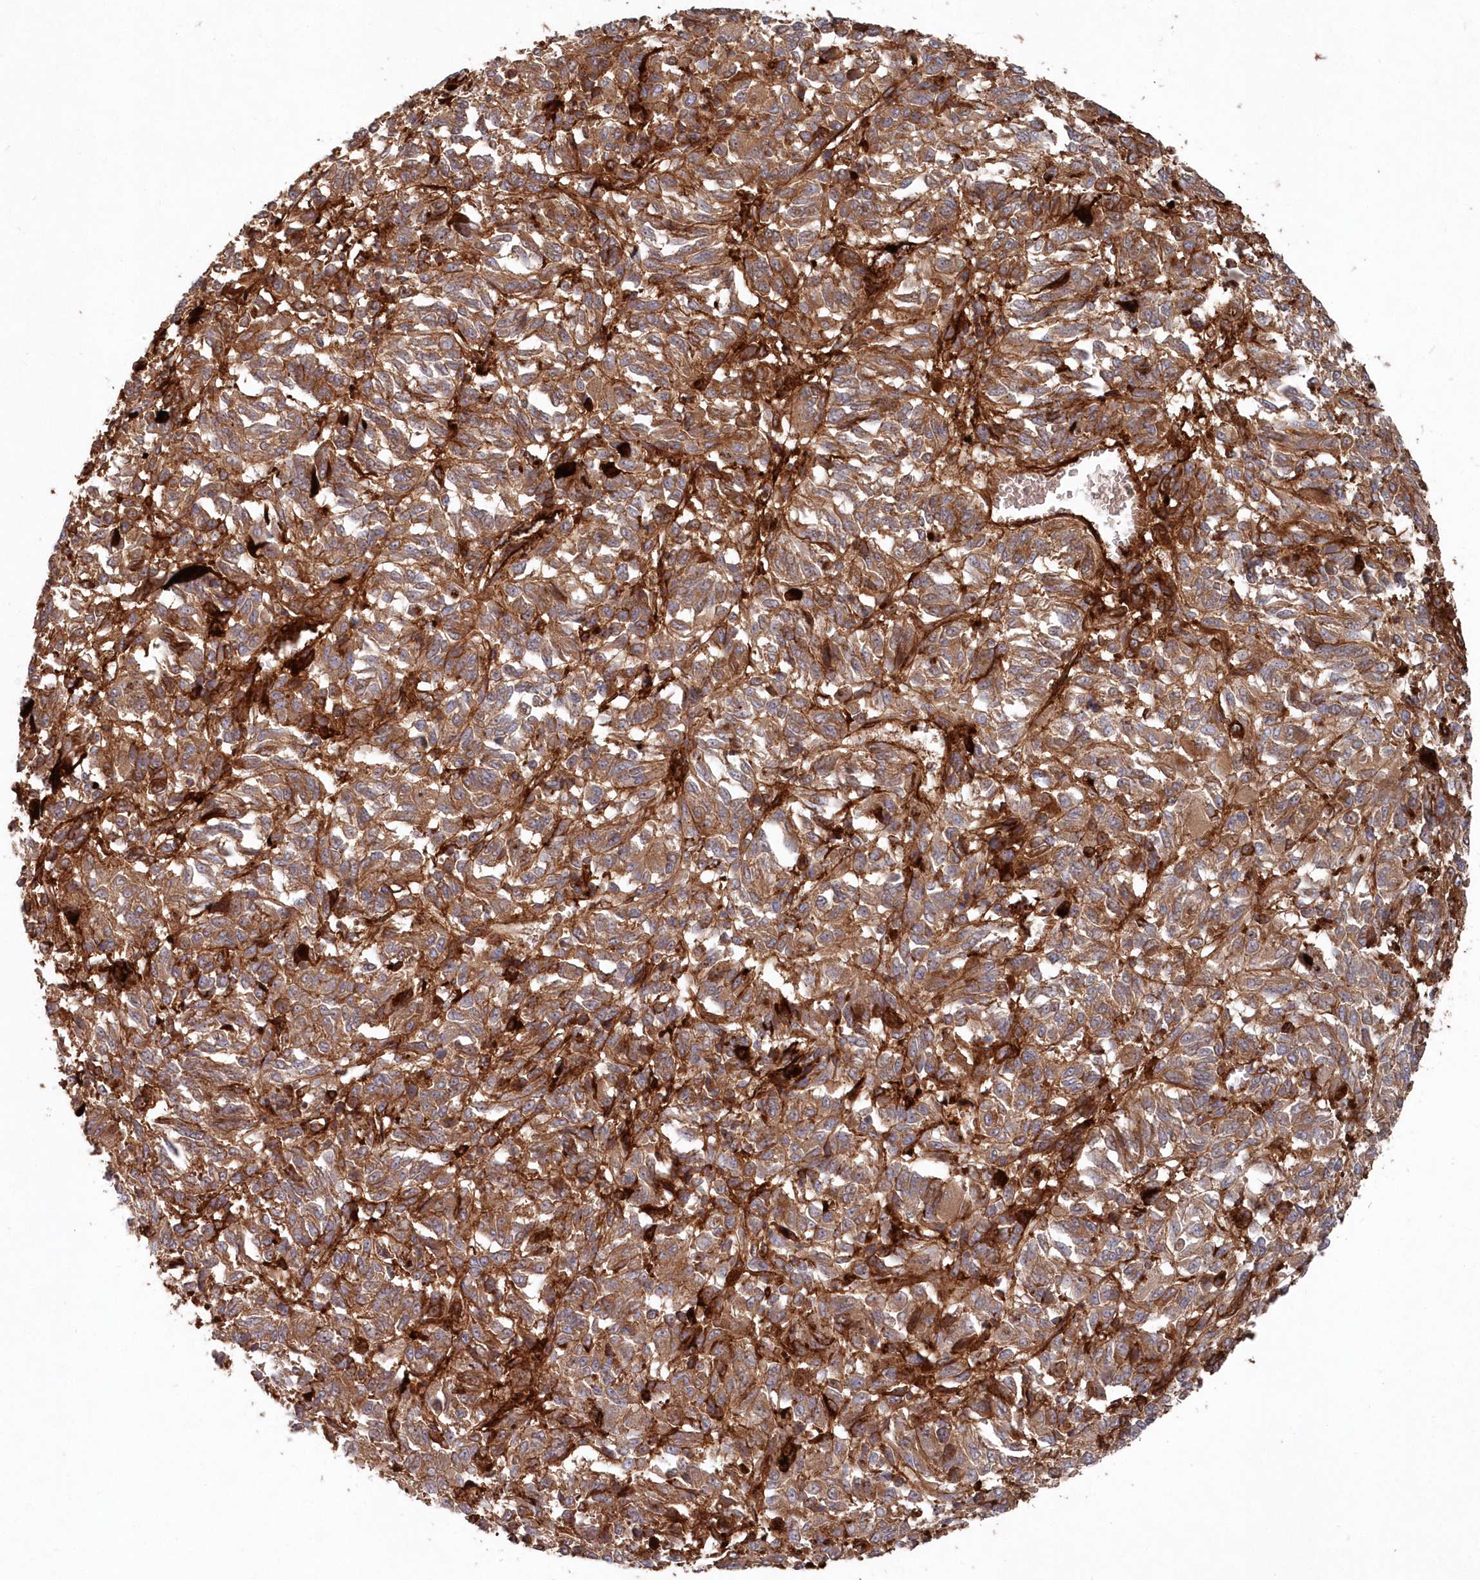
{"staining": {"intensity": "moderate", "quantity": ">75%", "location": "cytoplasmic/membranous"}, "tissue": "melanoma", "cell_type": "Tumor cells", "image_type": "cancer", "snomed": [{"axis": "morphology", "description": "Malignant melanoma, Metastatic site"}, {"axis": "topography", "description": "Lung"}], "caption": "About >75% of tumor cells in human malignant melanoma (metastatic site) reveal moderate cytoplasmic/membranous protein expression as visualized by brown immunohistochemical staining.", "gene": "ABHD14B", "patient": {"sex": "male", "age": 64}}